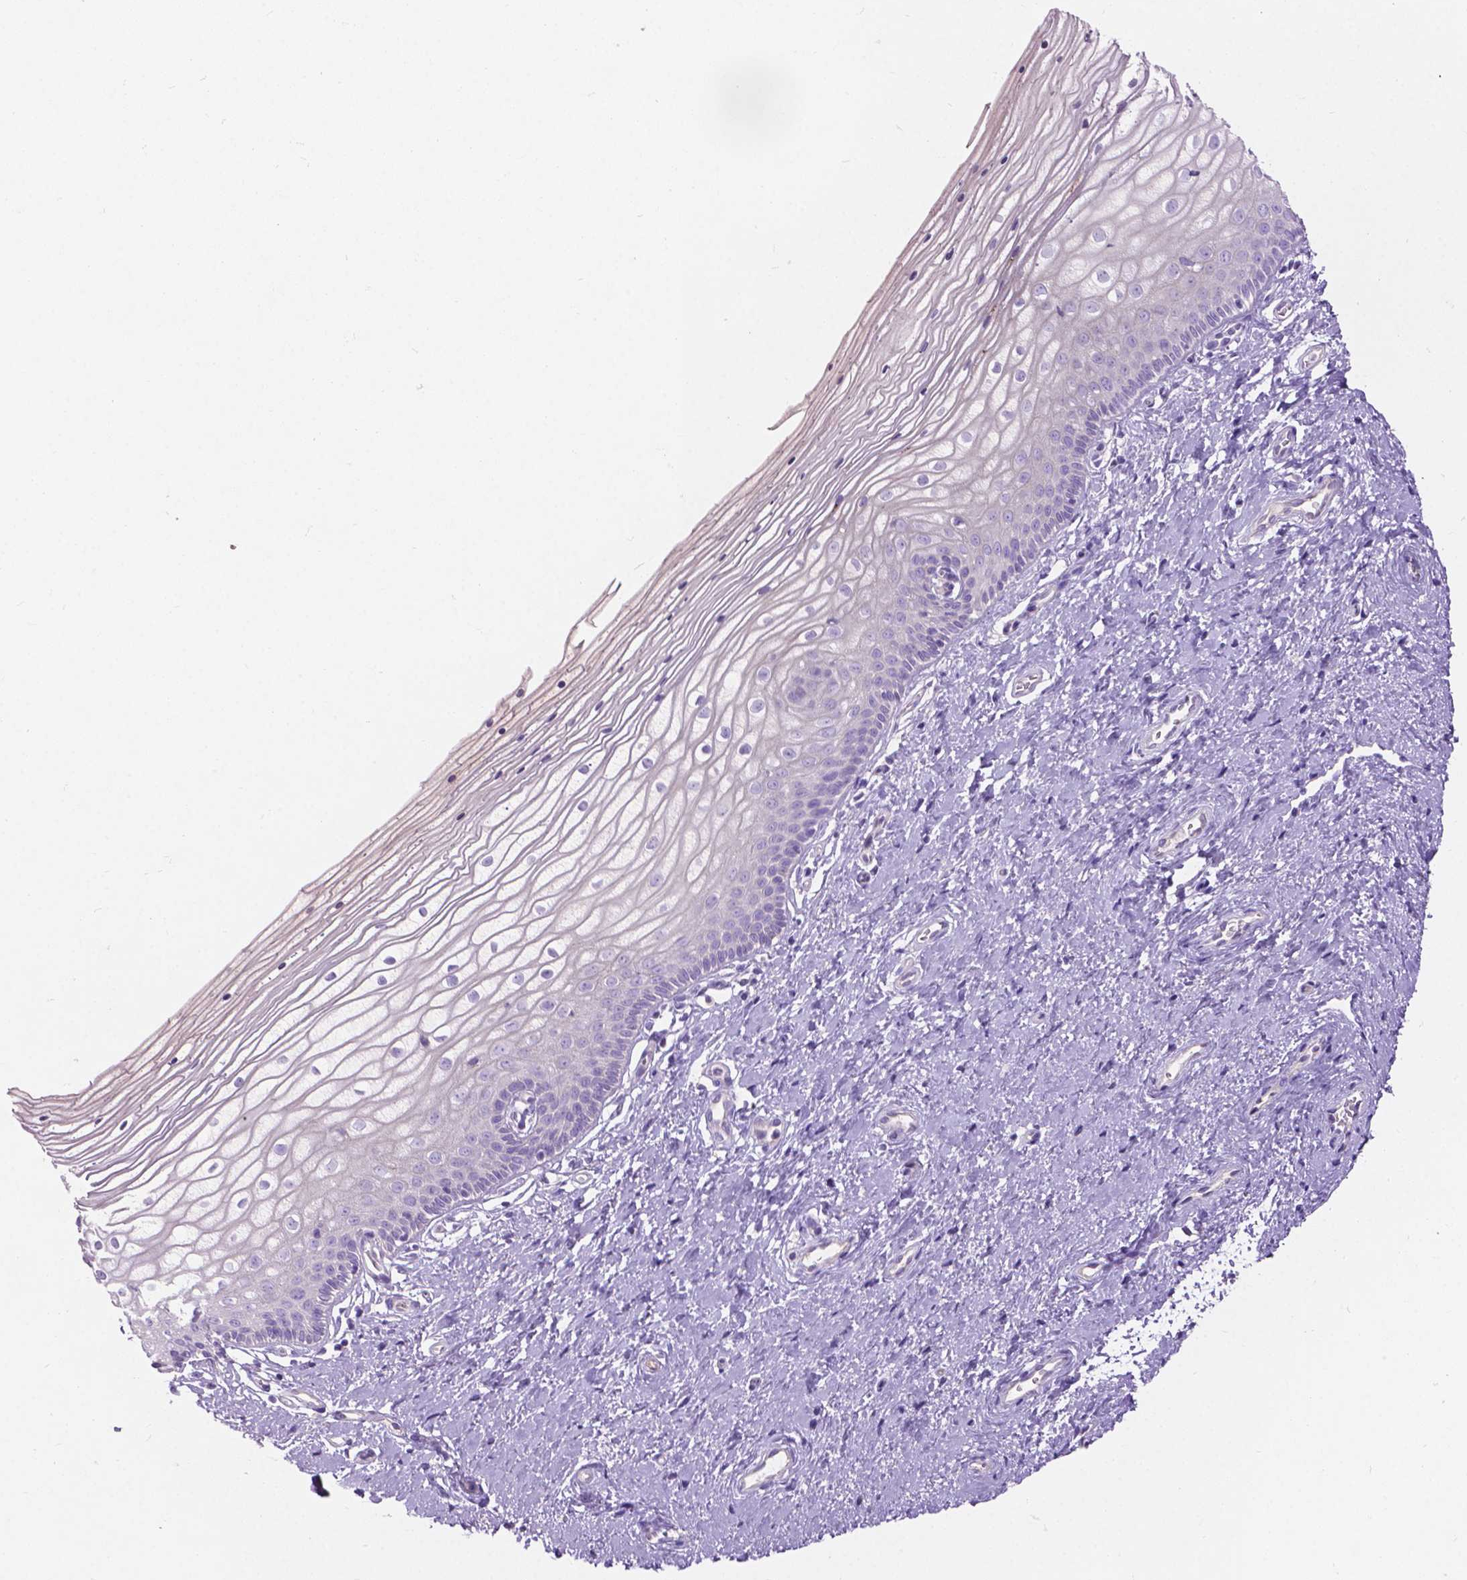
{"staining": {"intensity": "weak", "quantity": "<25%", "location": "cytoplasmic/membranous"}, "tissue": "vagina", "cell_type": "Squamous epithelial cells", "image_type": "normal", "snomed": [{"axis": "morphology", "description": "Normal tissue, NOS"}, {"axis": "topography", "description": "Vagina"}], "caption": "Immunohistochemistry micrograph of normal vagina: vagina stained with DAB exhibits no significant protein positivity in squamous epithelial cells. (DAB (3,3'-diaminobenzidine) immunohistochemistry (IHC), high magnification).", "gene": "NOXO1", "patient": {"sex": "female", "age": 39}}